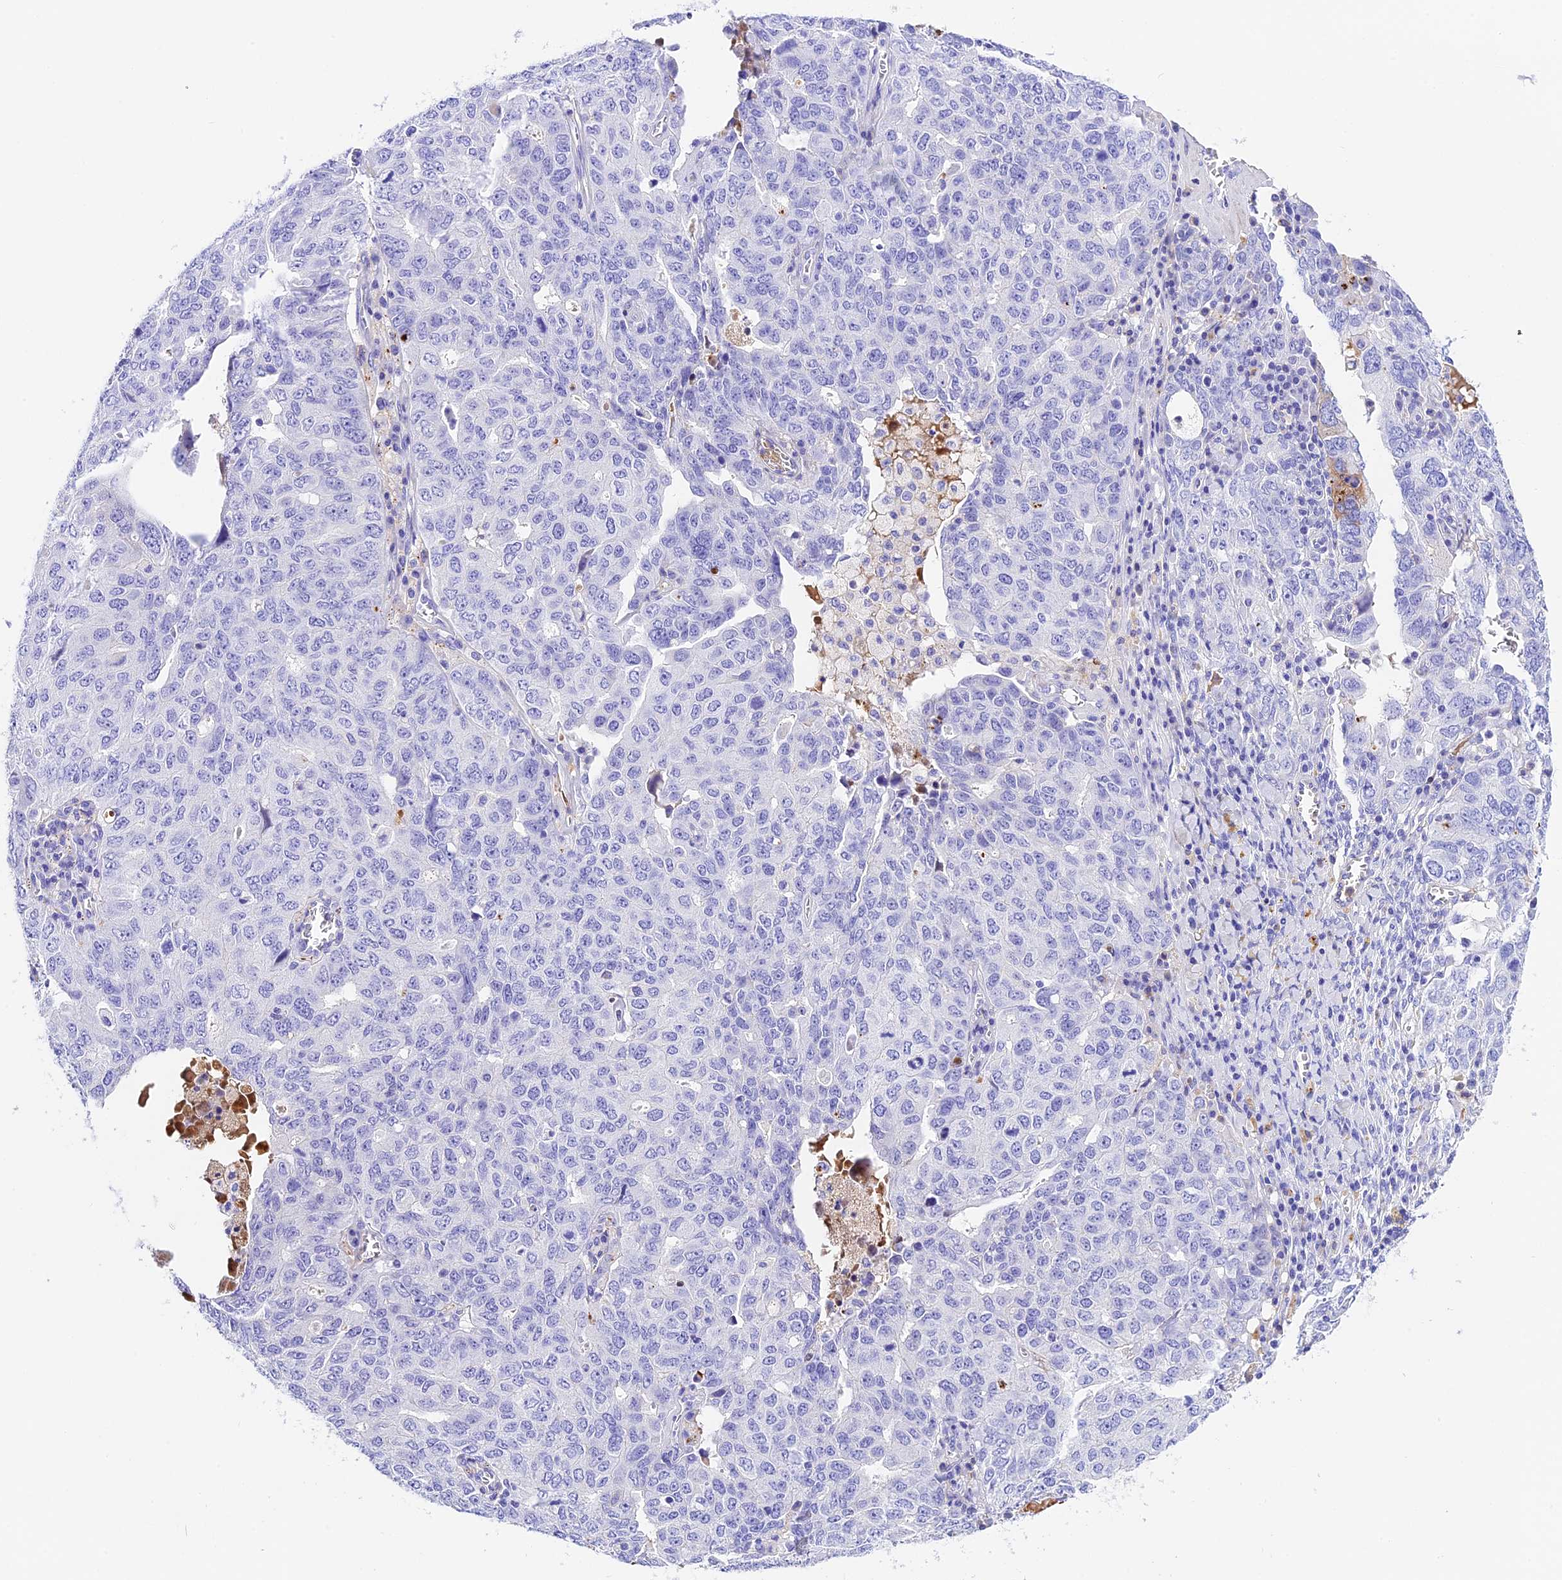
{"staining": {"intensity": "negative", "quantity": "none", "location": "none"}, "tissue": "ovarian cancer", "cell_type": "Tumor cells", "image_type": "cancer", "snomed": [{"axis": "morphology", "description": "Carcinoma, endometroid"}, {"axis": "topography", "description": "Ovary"}], "caption": "There is no significant staining in tumor cells of ovarian cancer.", "gene": "PSG11", "patient": {"sex": "female", "age": 62}}